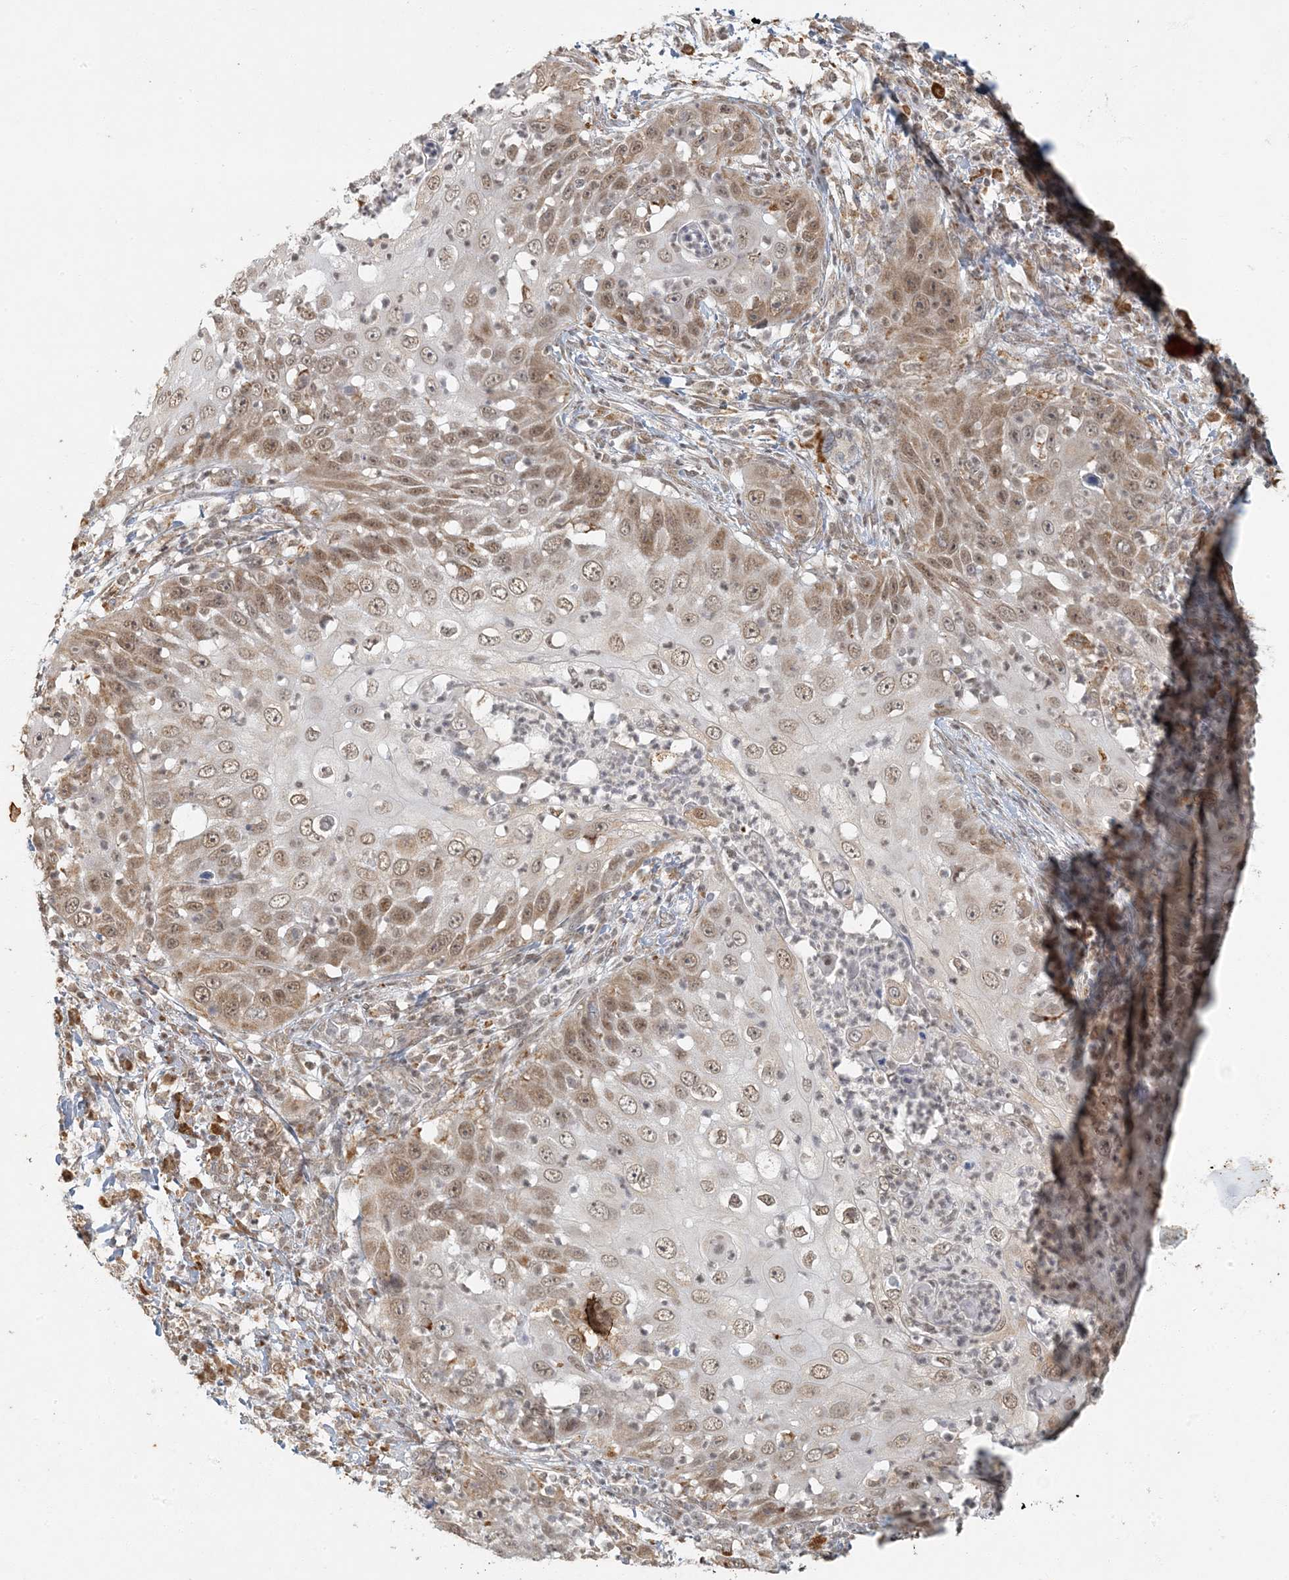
{"staining": {"intensity": "moderate", "quantity": ">75%", "location": "cytoplasmic/membranous,nuclear"}, "tissue": "skin cancer", "cell_type": "Tumor cells", "image_type": "cancer", "snomed": [{"axis": "morphology", "description": "Squamous cell carcinoma, NOS"}, {"axis": "topography", "description": "Skin"}], "caption": "Squamous cell carcinoma (skin) tissue shows moderate cytoplasmic/membranous and nuclear staining in approximately >75% of tumor cells", "gene": "AK9", "patient": {"sex": "female", "age": 44}}